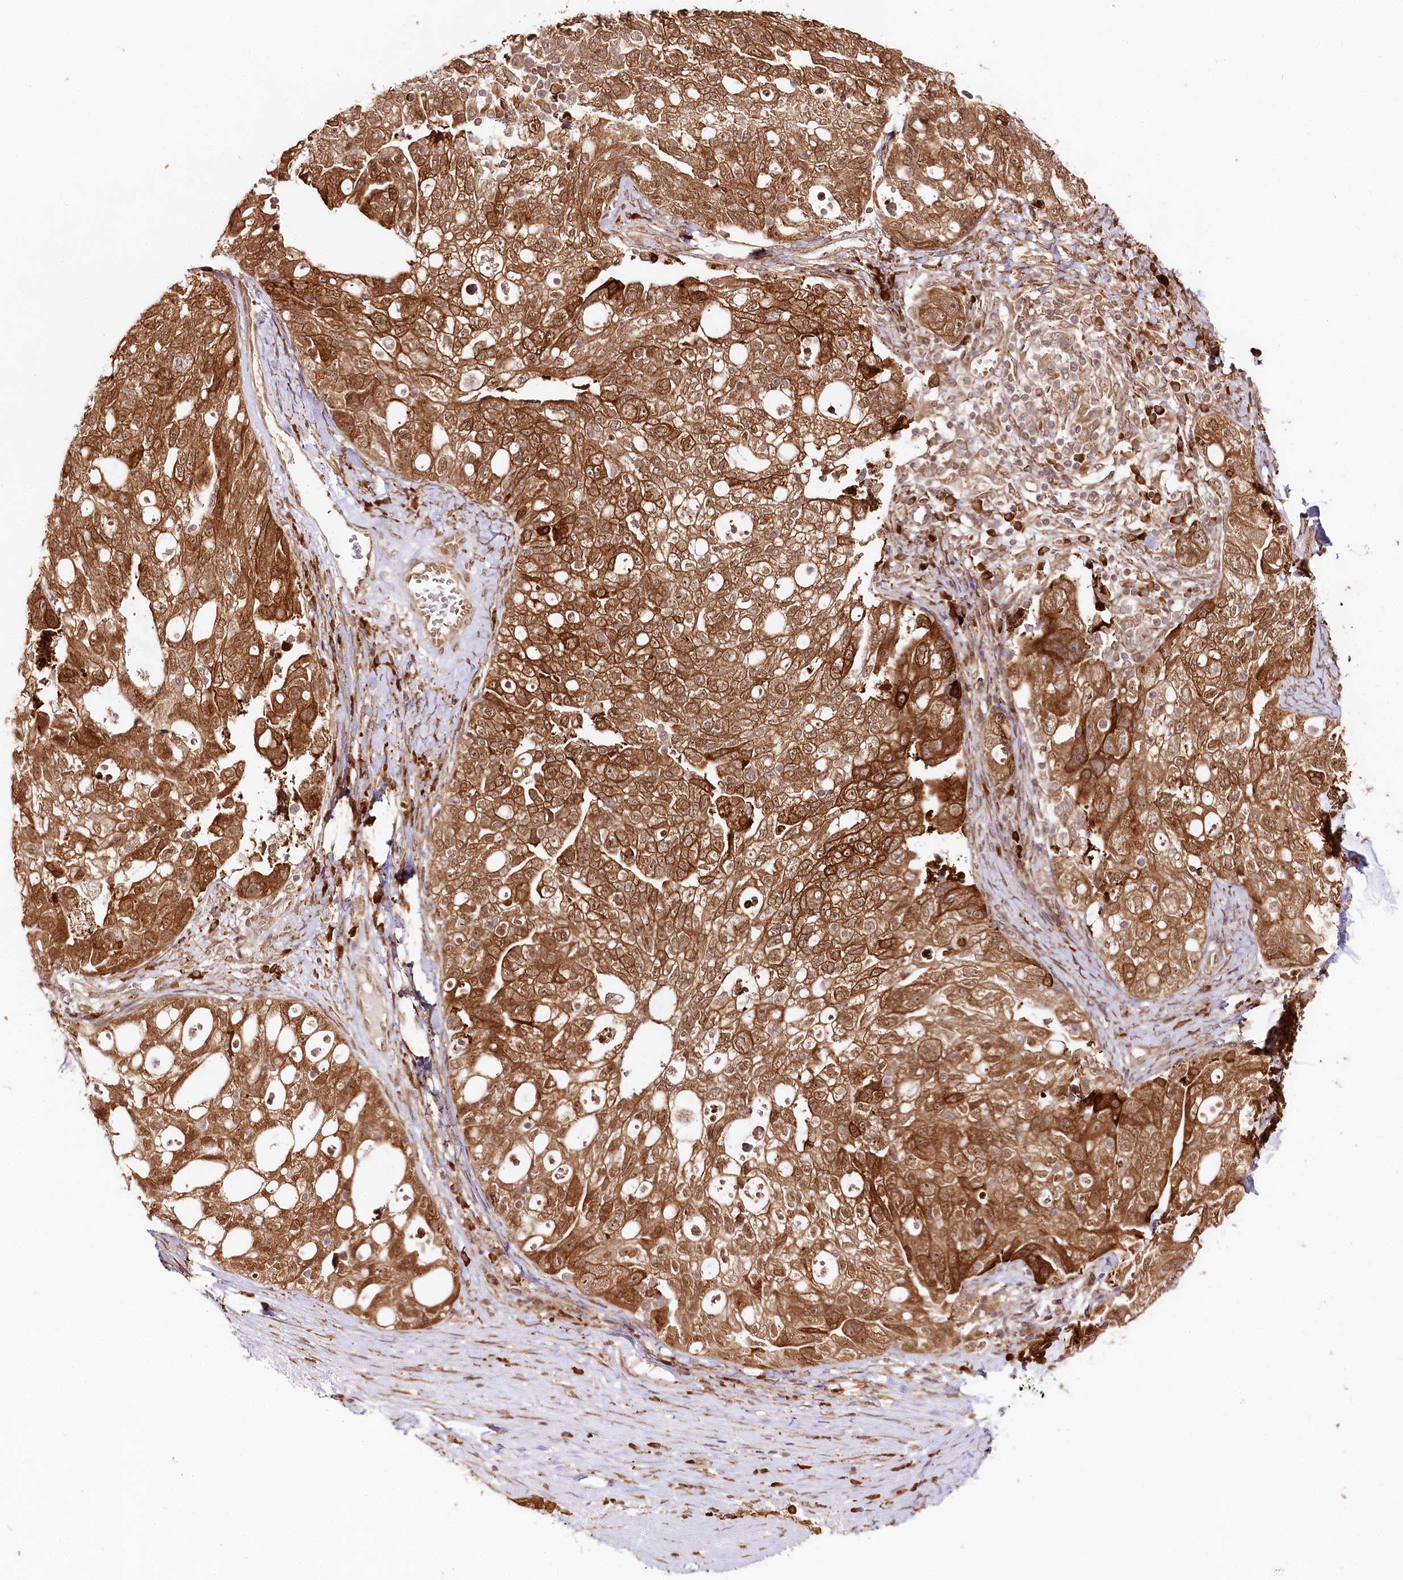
{"staining": {"intensity": "strong", "quantity": ">75%", "location": "cytoplasmic/membranous,nuclear"}, "tissue": "ovarian cancer", "cell_type": "Tumor cells", "image_type": "cancer", "snomed": [{"axis": "morphology", "description": "Carcinoma, NOS"}, {"axis": "morphology", "description": "Cystadenocarcinoma, serous, NOS"}, {"axis": "topography", "description": "Ovary"}], "caption": "Ovarian cancer stained with DAB (3,3'-diaminobenzidine) immunohistochemistry (IHC) exhibits high levels of strong cytoplasmic/membranous and nuclear positivity in about >75% of tumor cells. (brown staining indicates protein expression, while blue staining denotes nuclei).", "gene": "ENSG00000144785", "patient": {"sex": "female", "age": 69}}